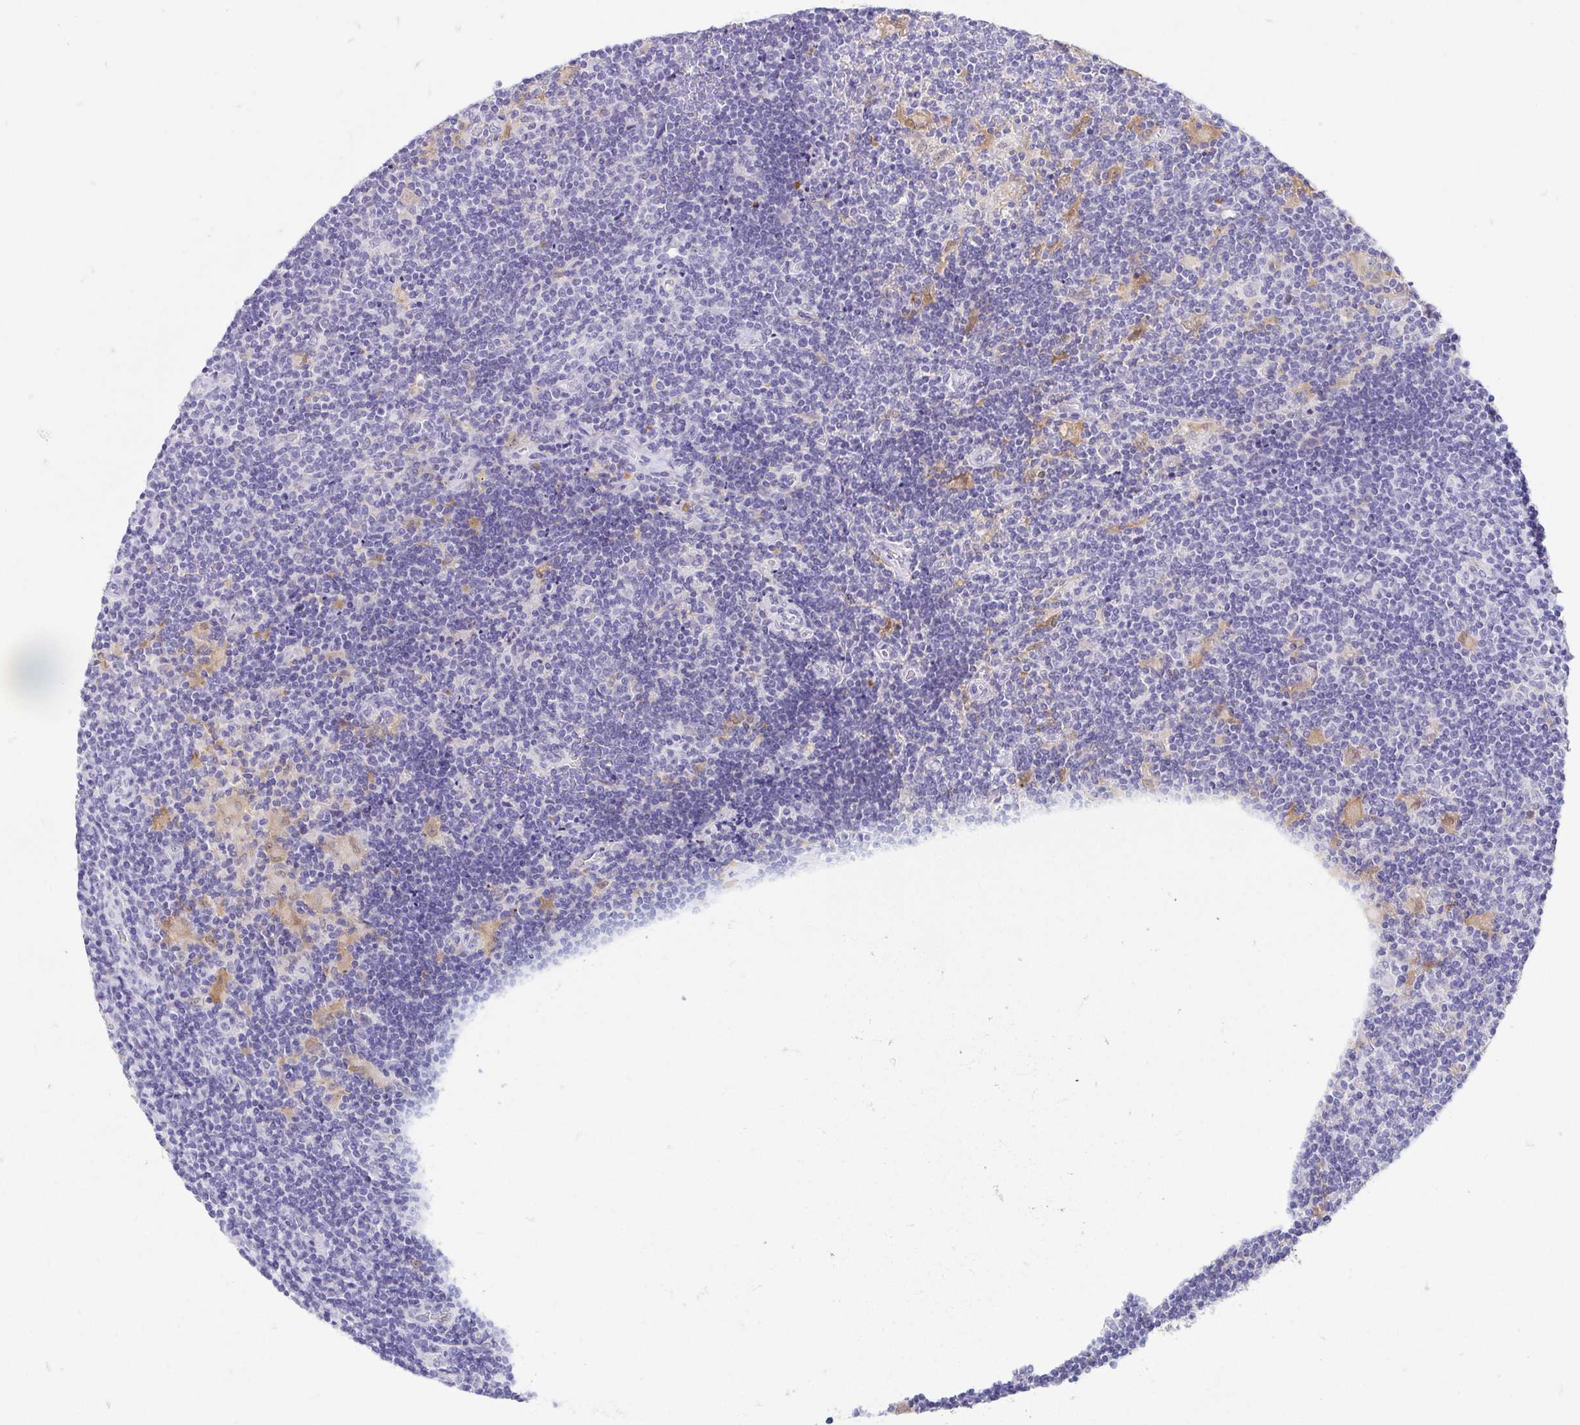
{"staining": {"intensity": "negative", "quantity": "none", "location": "none"}, "tissue": "lymphoma", "cell_type": "Tumor cells", "image_type": "cancer", "snomed": [{"axis": "morphology", "description": "Hodgkin's disease, NOS"}, {"axis": "topography", "description": "Lymph node"}], "caption": "Protein analysis of lymphoma reveals no significant staining in tumor cells.", "gene": "FABP3", "patient": {"sex": "male", "age": 40}}